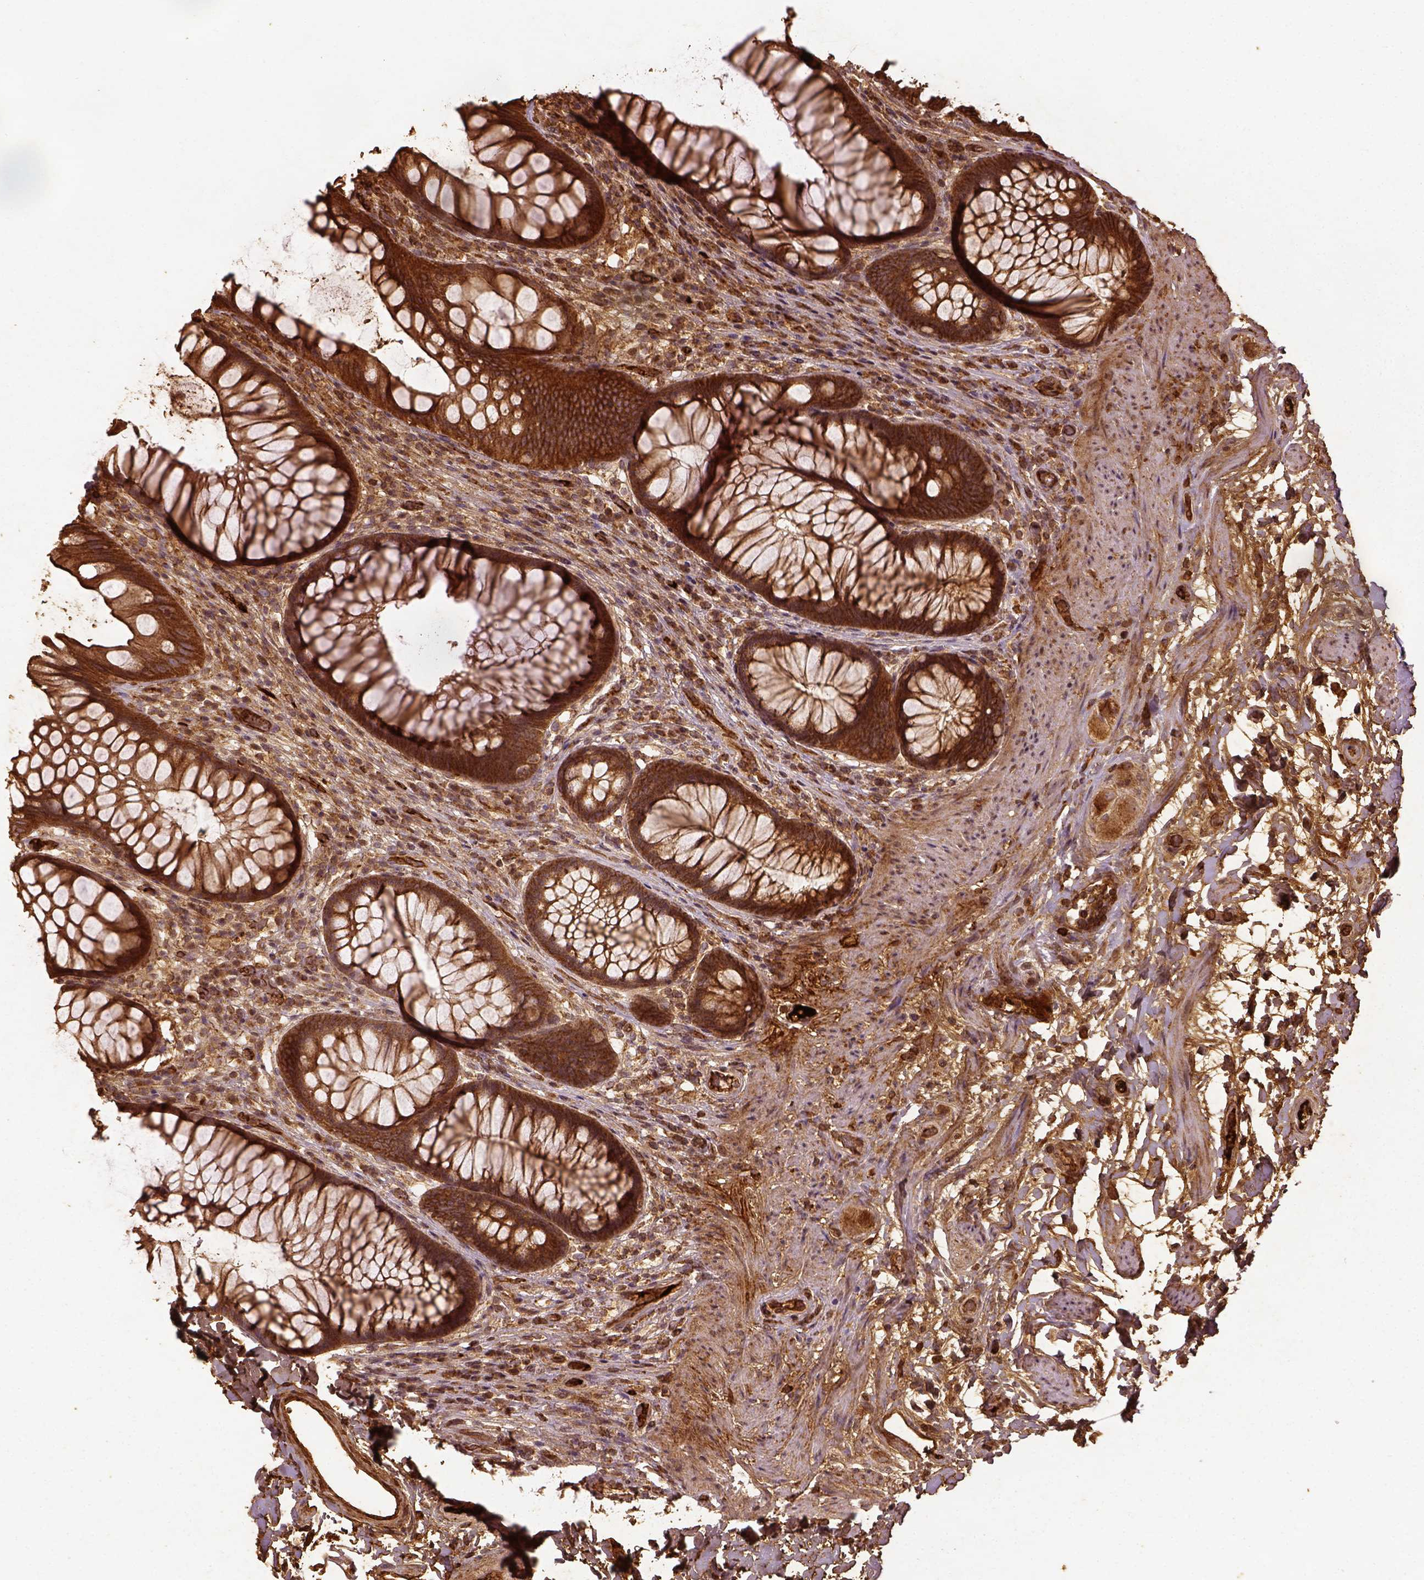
{"staining": {"intensity": "strong", "quantity": ">75%", "location": "cytoplasmic/membranous"}, "tissue": "rectum", "cell_type": "Glandular cells", "image_type": "normal", "snomed": [{"axis": "morphology", "description": "Normal tissue, NOS"}, {"axis": "topography", "description": "Smooth muscle"}, {"axis": "topography", "description": "Rectum"}], "caption": "Immunohistochemistry image of unremarkable human rectum stained for a protein (brown), which reveals high levels of strong cytoplasmic/membranous positivity in about >75% of glandular cells.", "gene": "VEGFA", "patient": {"sex": "male", "age": 53}}